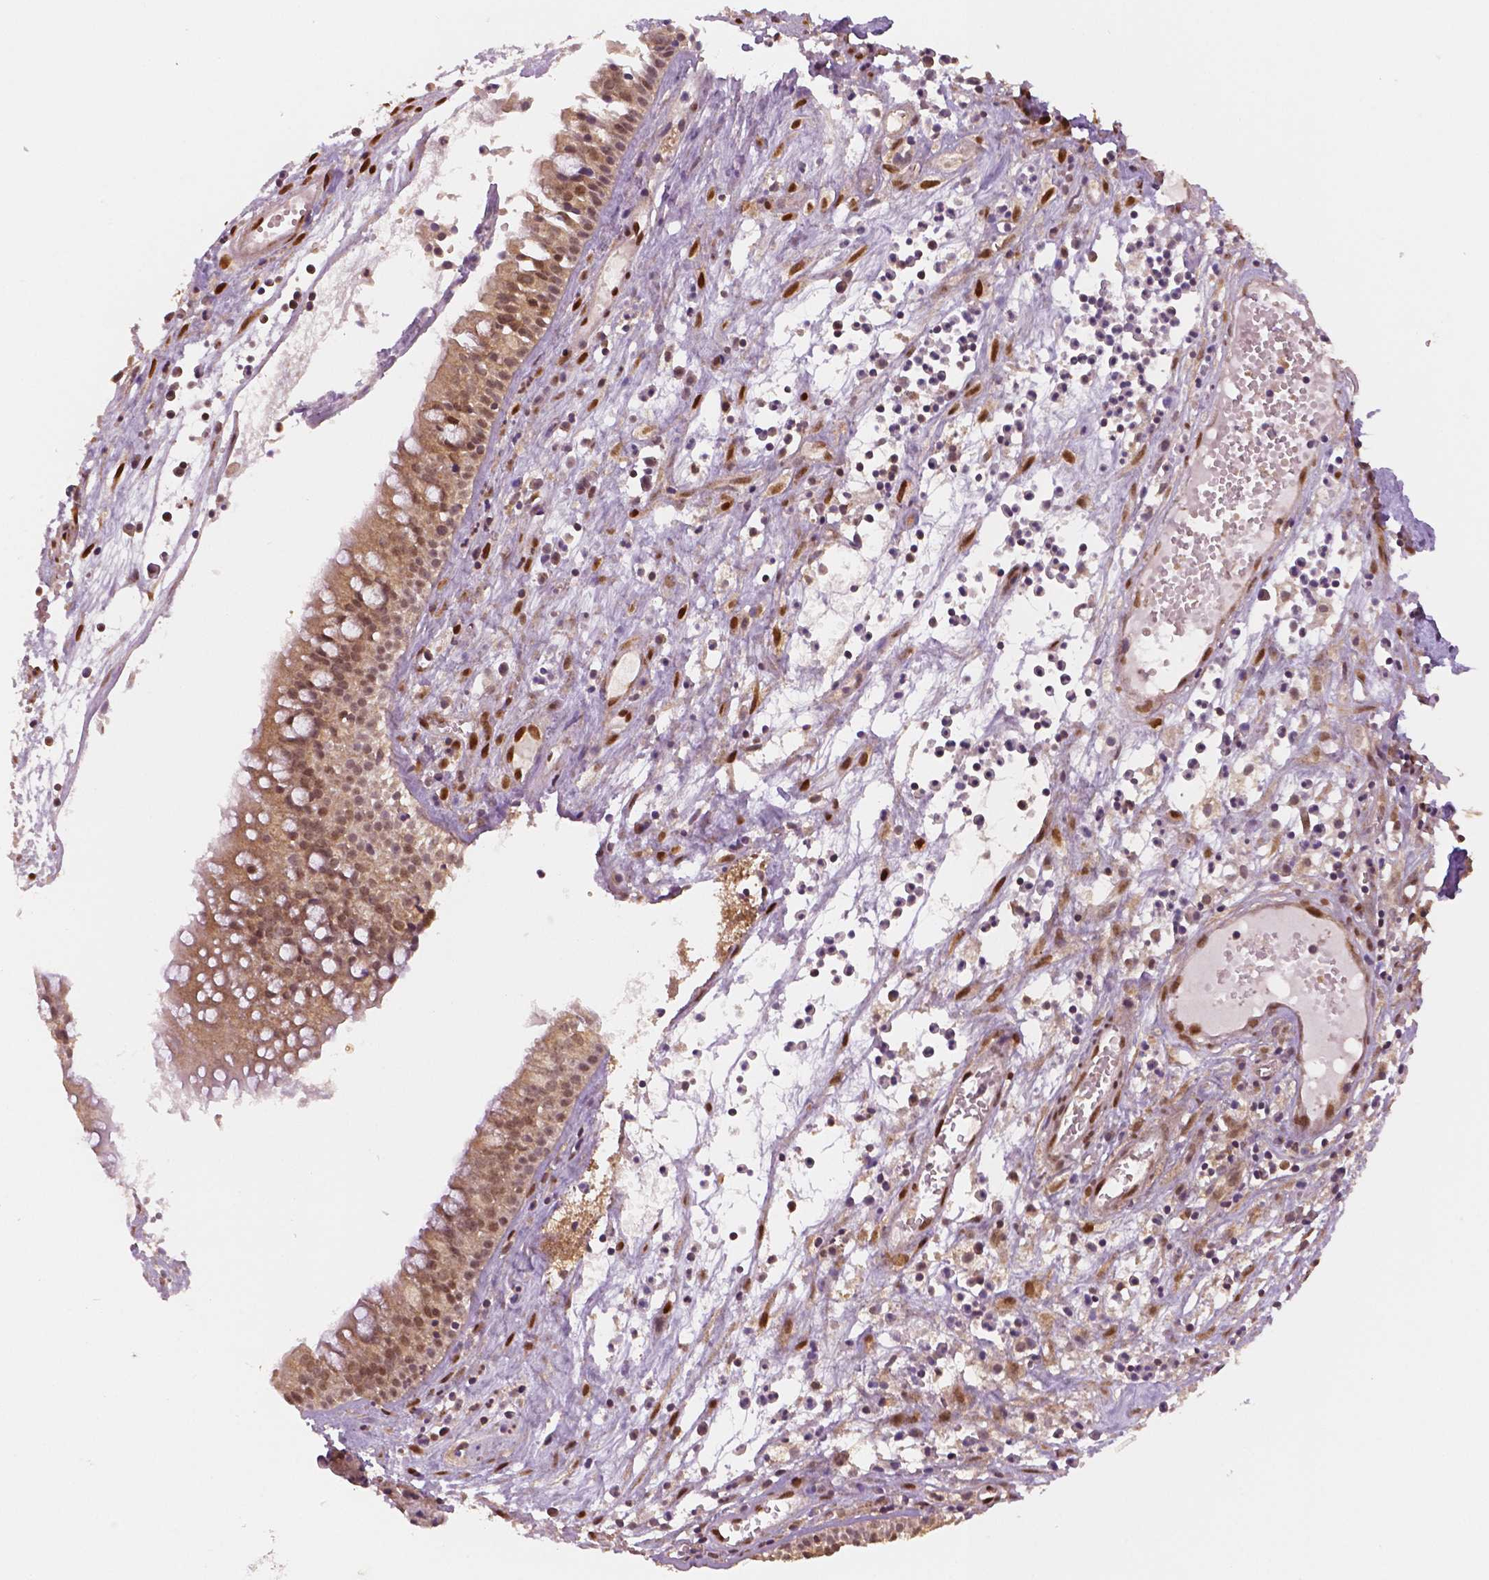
{"staining": {"intensity": "moderate", "quantity": ">75%", "location": "cytoplasmic/membranous,nuclear"}, "tissue": "nasopharynx", "cell_type": "Respiratory epithelial cells", "image_type": "normal", "snomed": [{"axis": "morphology", "description": "Normal tissue, NOS"}, {"axis": "topography", "description": "Nasopharynx"}], "caption": "The micrograph shows immunohistochemical staining of normal nasopharynx. There is moderate cytoplasmic/membranous,nuclear staining is appreciated in about >75% of respiratory epithelial cells.", "gene": "STAT3", "patient": {"sex": "male", "age": 31}}